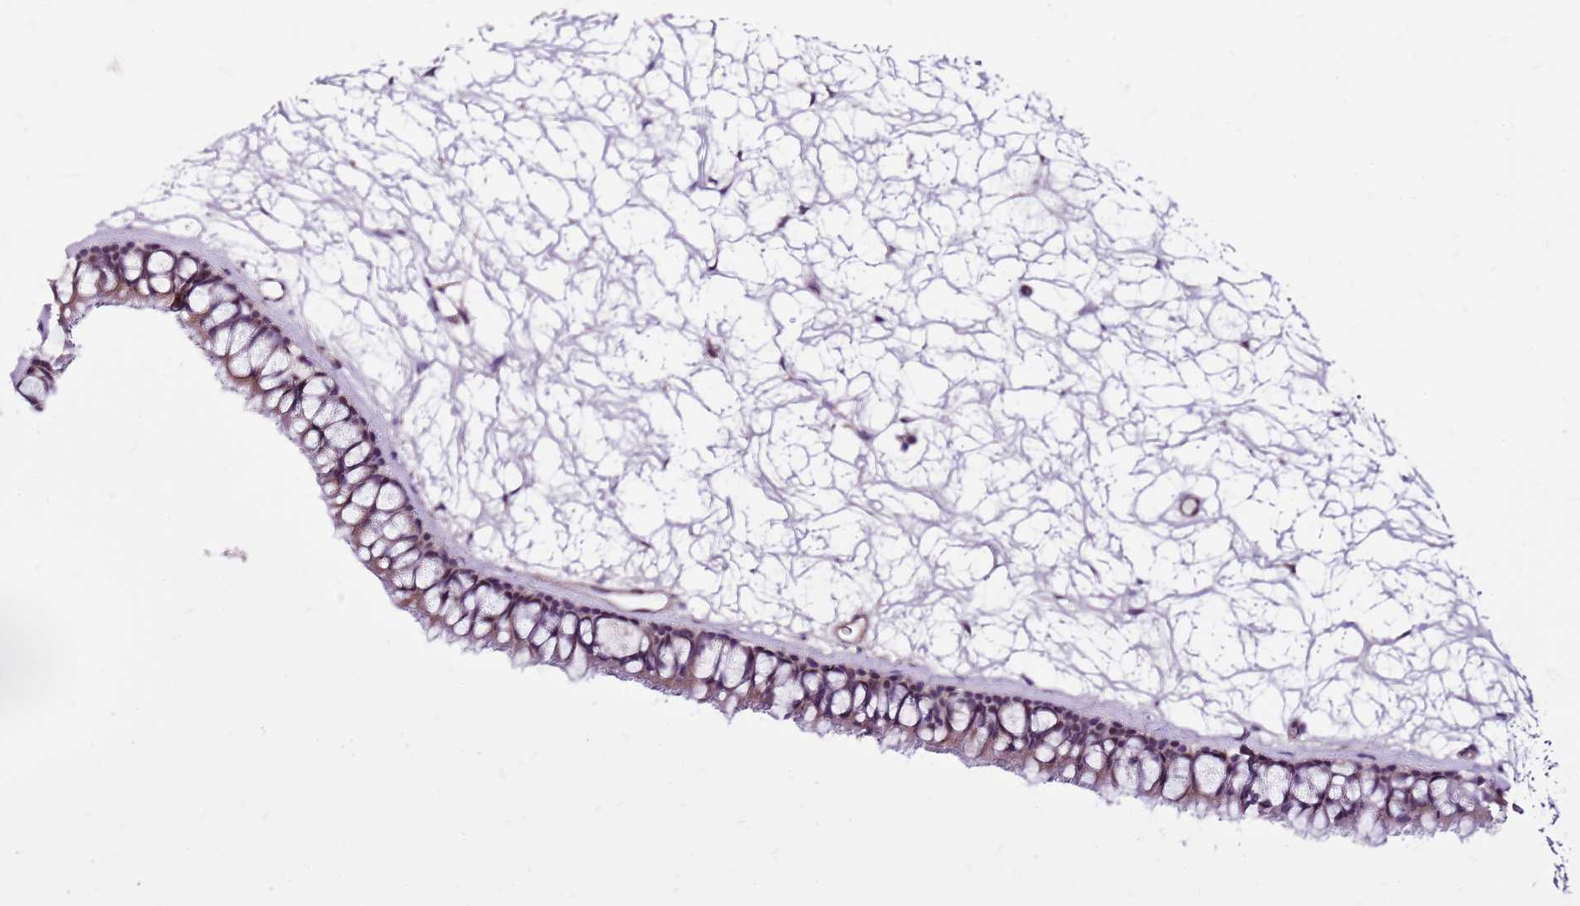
{"staining": {"intensity": "moderate", "quantity": "<25%", "location": "nuclear"}, "tissue": "nasopharynx", "cell_type": "Respiratory epithelial cells", "image_type": "normal", "snomed": [{"axis": "morphology", "description": "Normal tissue, NOS"}, {"axis": "topography", "description": "Nasopharynx"}], "caption": "Brown immunohistochemical staining in benign nasopharynx reveals moderate nuclear staining in approximately <25% of respiratory epithelial cells. The staining was performed using DAB (3,3'-diaminobenzidine) to visualize the protein expression in brown, while the nuclei were stained in blue with hematoxylin (Magnification: 20x).", "gene": "POLE3", "patient": {"sex": "male", "age": 64}}